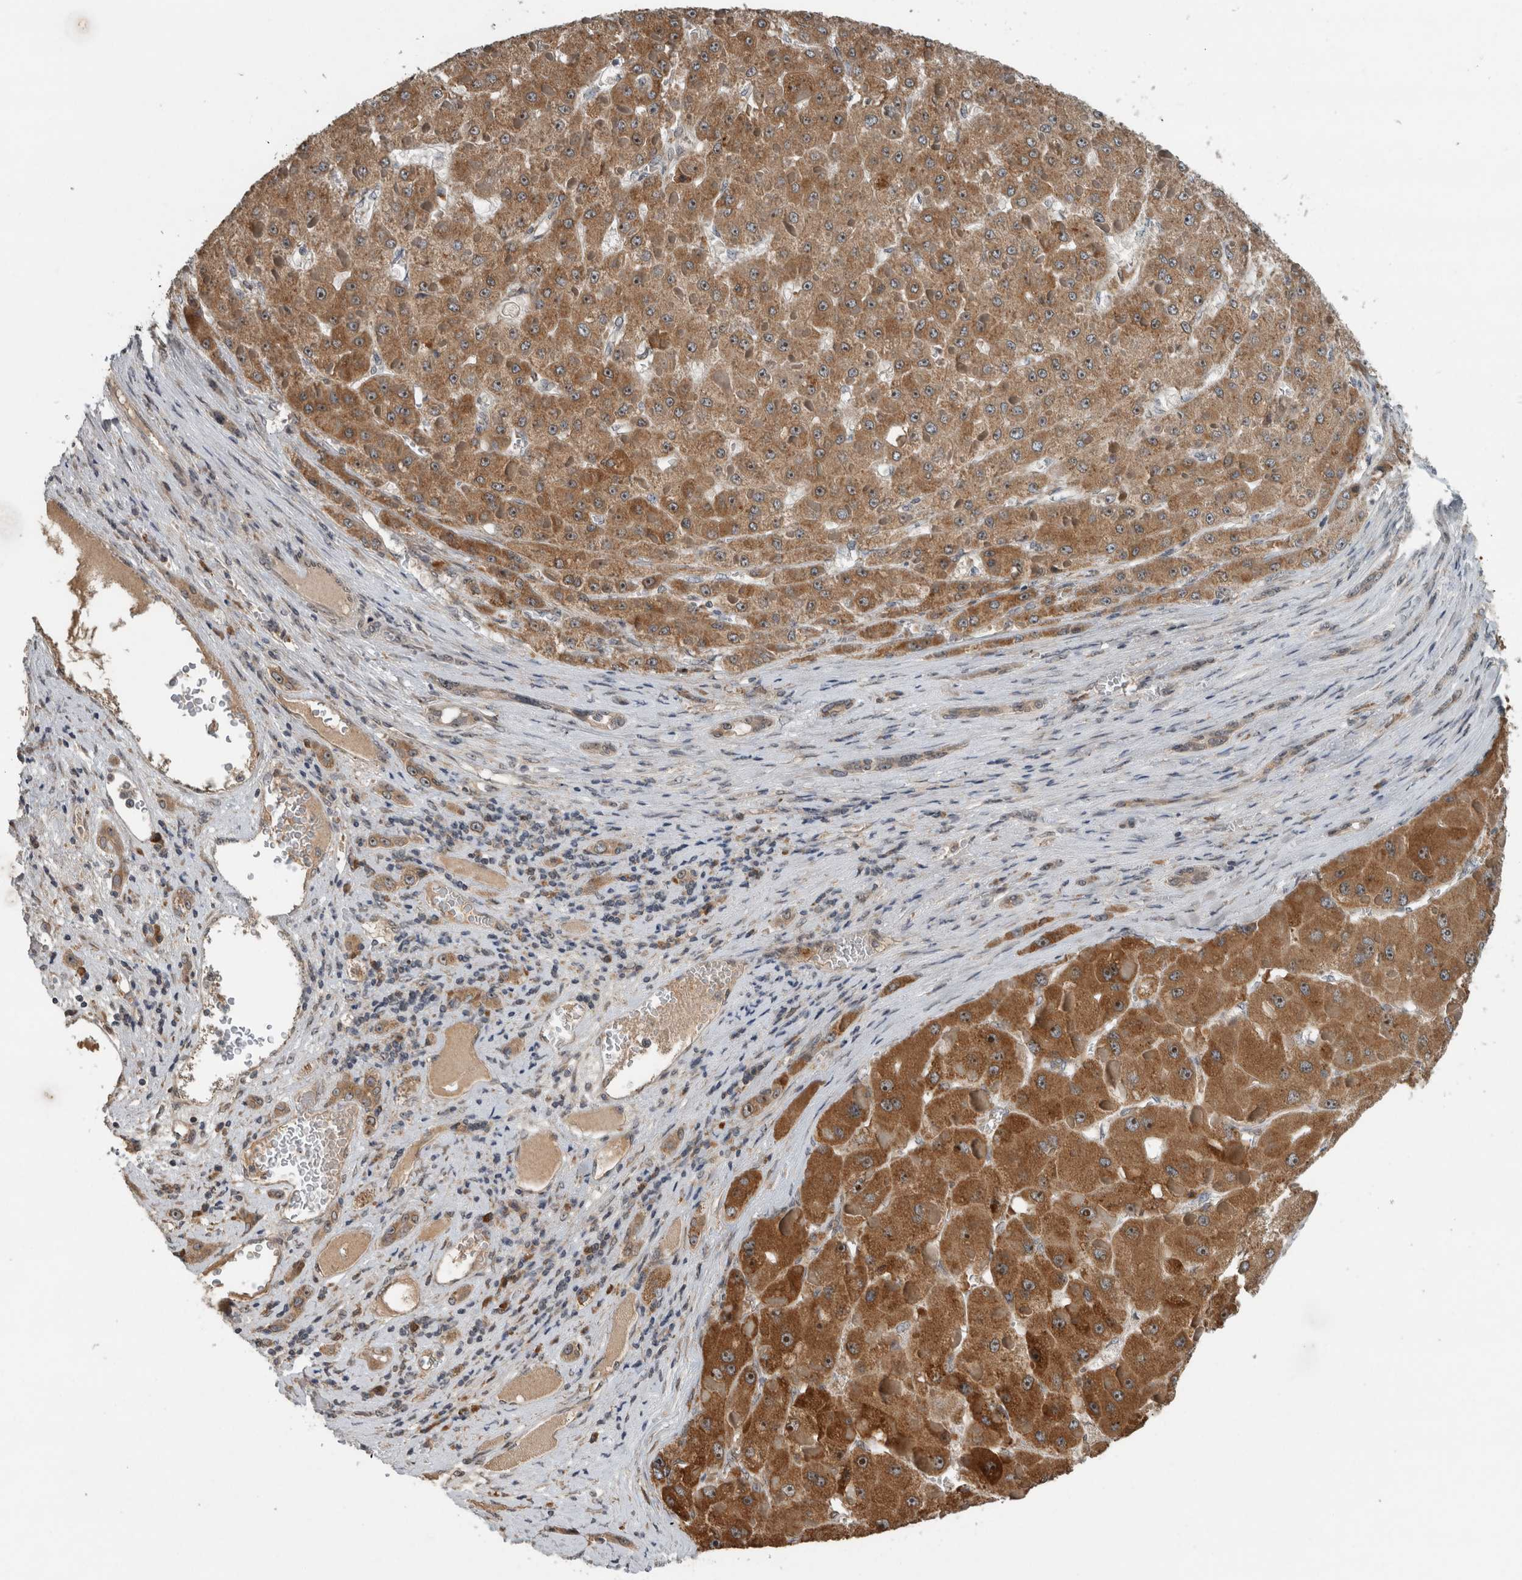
{"staining": {"intensity": "strong", "quantity": ">75%", "location": "cytoplasmic/membranous,nuclear"}, "tissue": "liver cancer", "cell_type": "Tumor cells", "image_type": "cancer", "snomed": [{"axis": "morphology", "description": "Carcinoma, Hepatocellular, NOS"}, {"axis": "topography", "description": "Liver"}], "caption": "Immunohistochemistry image of human liver hepatocellular carcinoma stained for a protein (brown), which exhibits high levels of strong cytoplasmic/membranous and nuclear positivity in about >75% of tumor cells.", "gene": "GPR137B", "patient": {"sex": "female", "age": 73}}